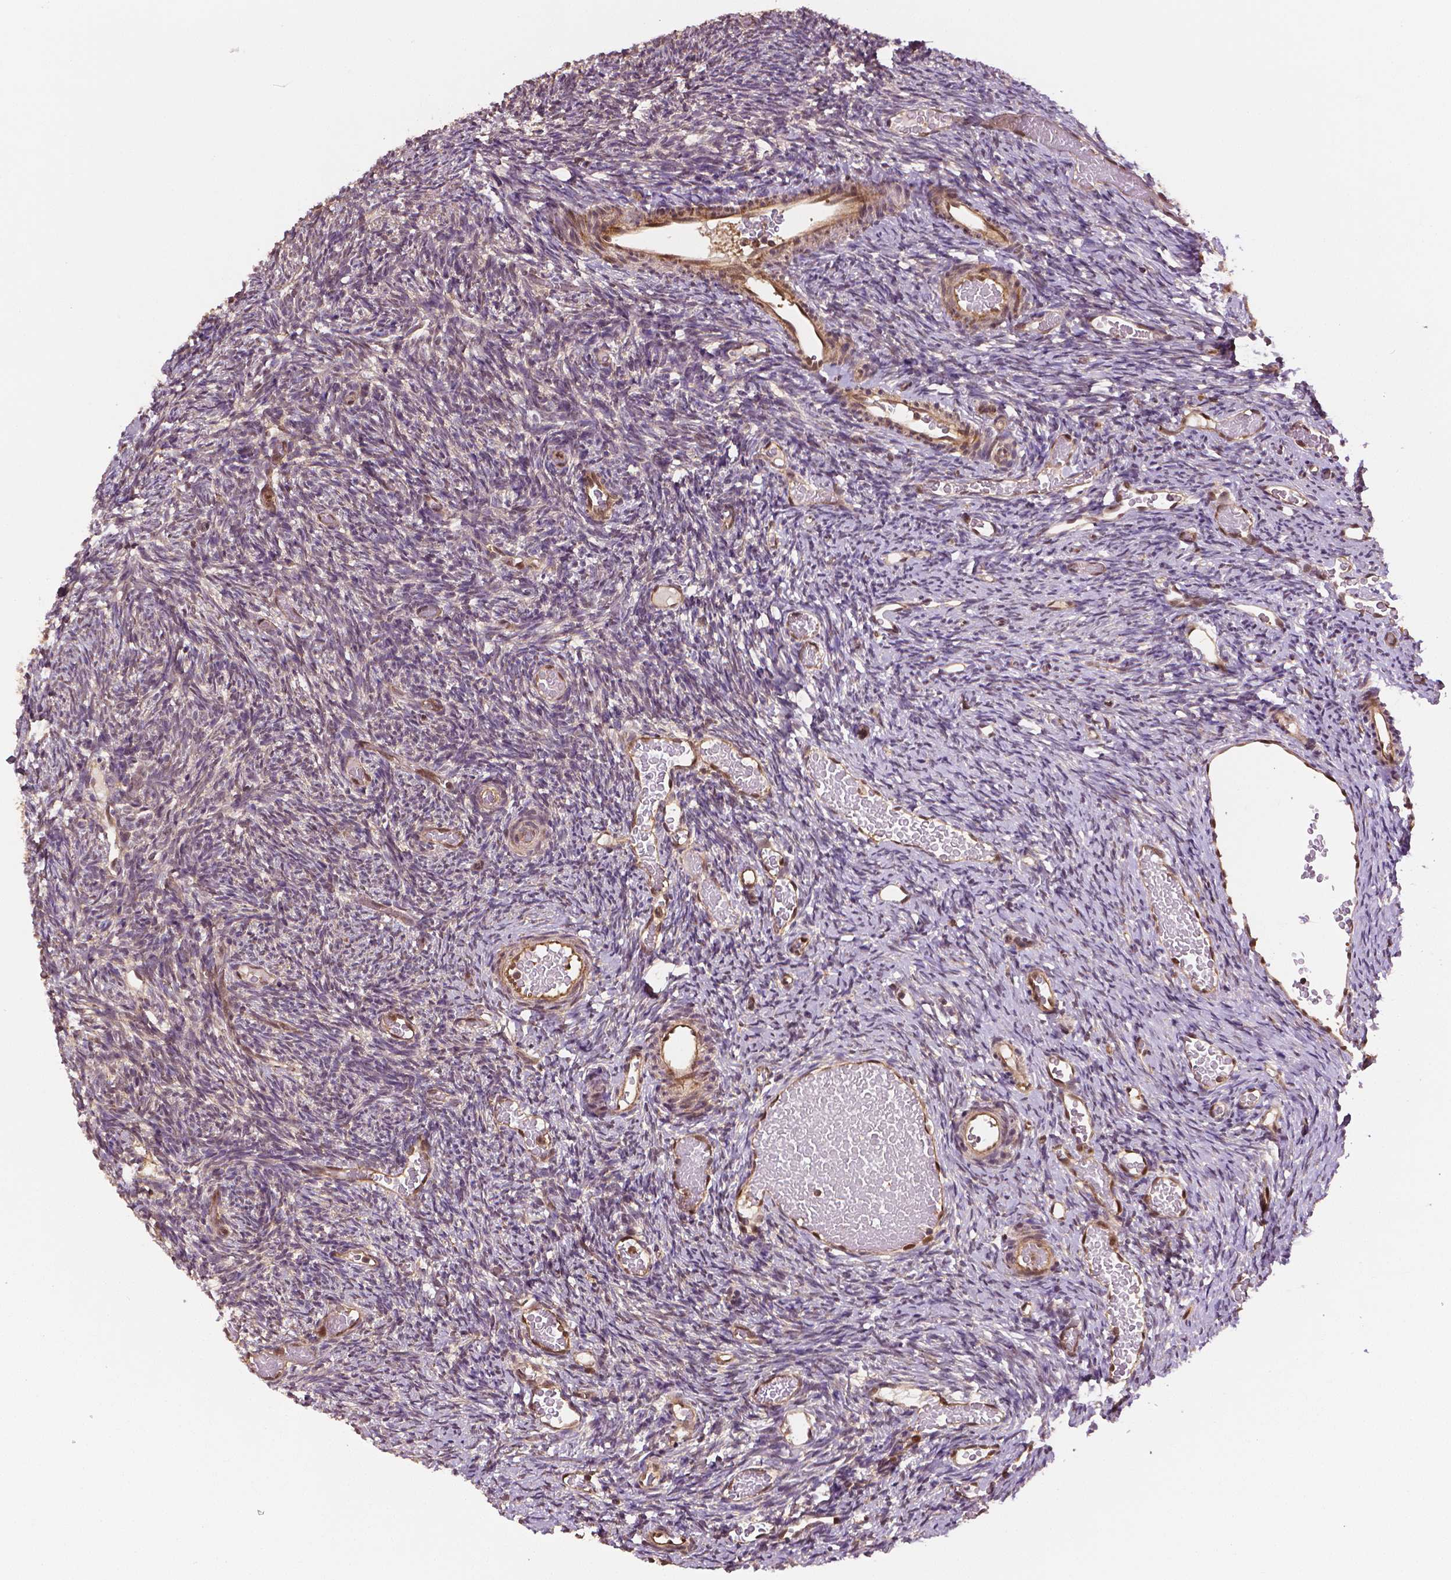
{"staining": {"intensity": "strong", "quantity": ">75%", "location": "nuclear"}, "tissue": "ovary", "cell_type": "Follicle cells", "image_type": "normal", "snomed": [{"axis": "morphology", "description": "Normal tissue, NOS"}, {"axis": "topography", "description": "Ovary"}], "caption": "Immunohistochemistry of normal human ovary reveals high levels of strong nuclear staining in about >75% of follicle cells.", "gene": "STAT3", "patient": {"sex": "female", "age": 39}}